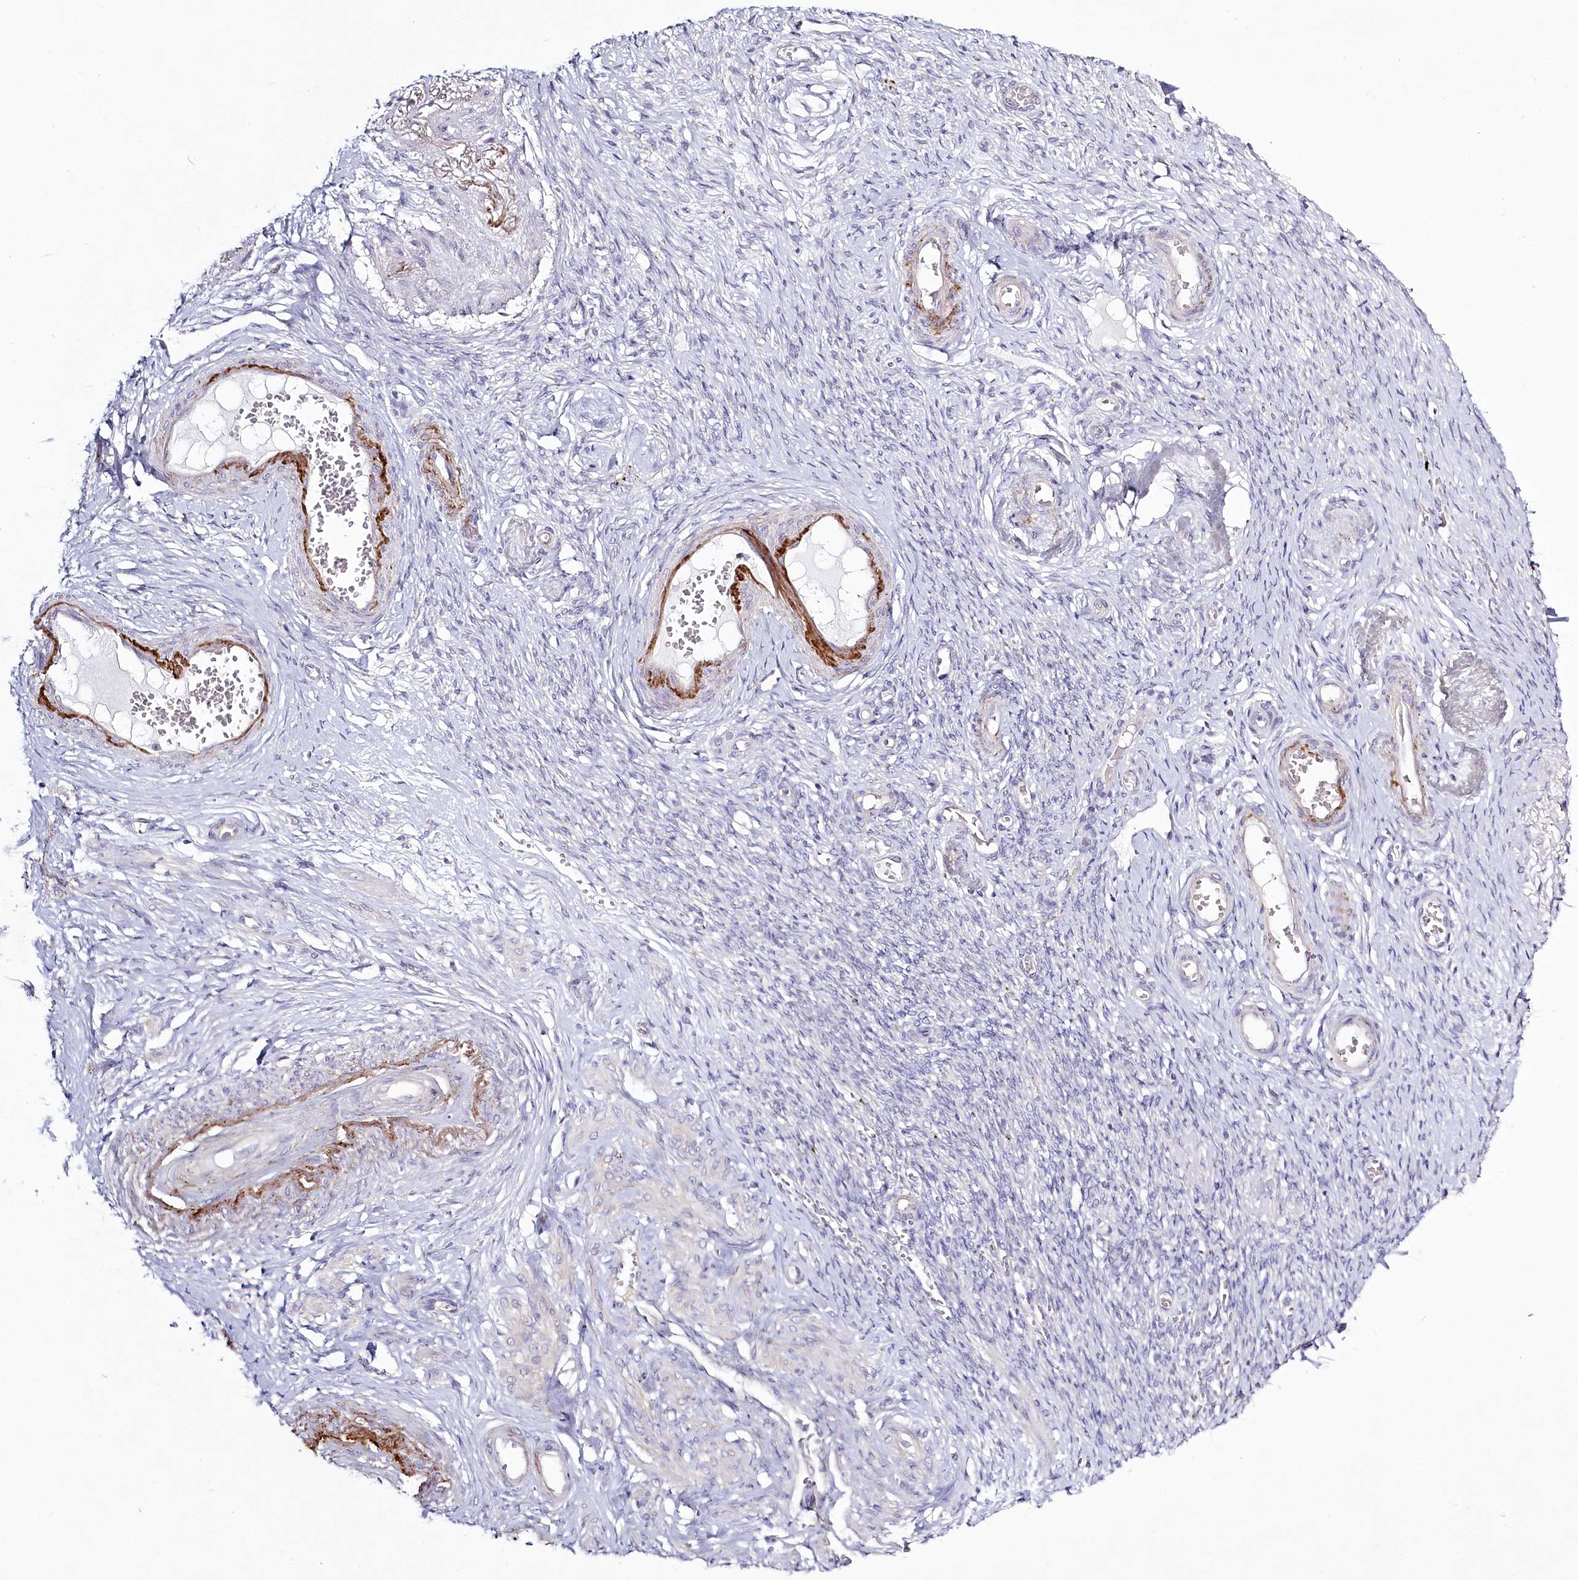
{"staining": {"intensity": "negative", "quantity": "none", "location": "none"}, "tissue": "adipose tissue", "cell_type": "Adipocytes", "image_type": "normal", "snomed": [{"axis": "morphology", "description": "Normal tissue, NOS"}, {"axis": "topography", "description": "Vascular tissue"}, {"axis": "topography", "description": "Fallopian tube"}, {"axis": "topography", "description": "Ovary"}], "caption": "IHC photomicrograph of unremarkable adipose tissue: adipose tissue stained with DAB shows no significant protein staining in adipocytes. (Immunohistochemistry, brightfield microscopy, high magnification).", "gene": "SPINK13", "patient": {"sex": "female", "age": 67}}